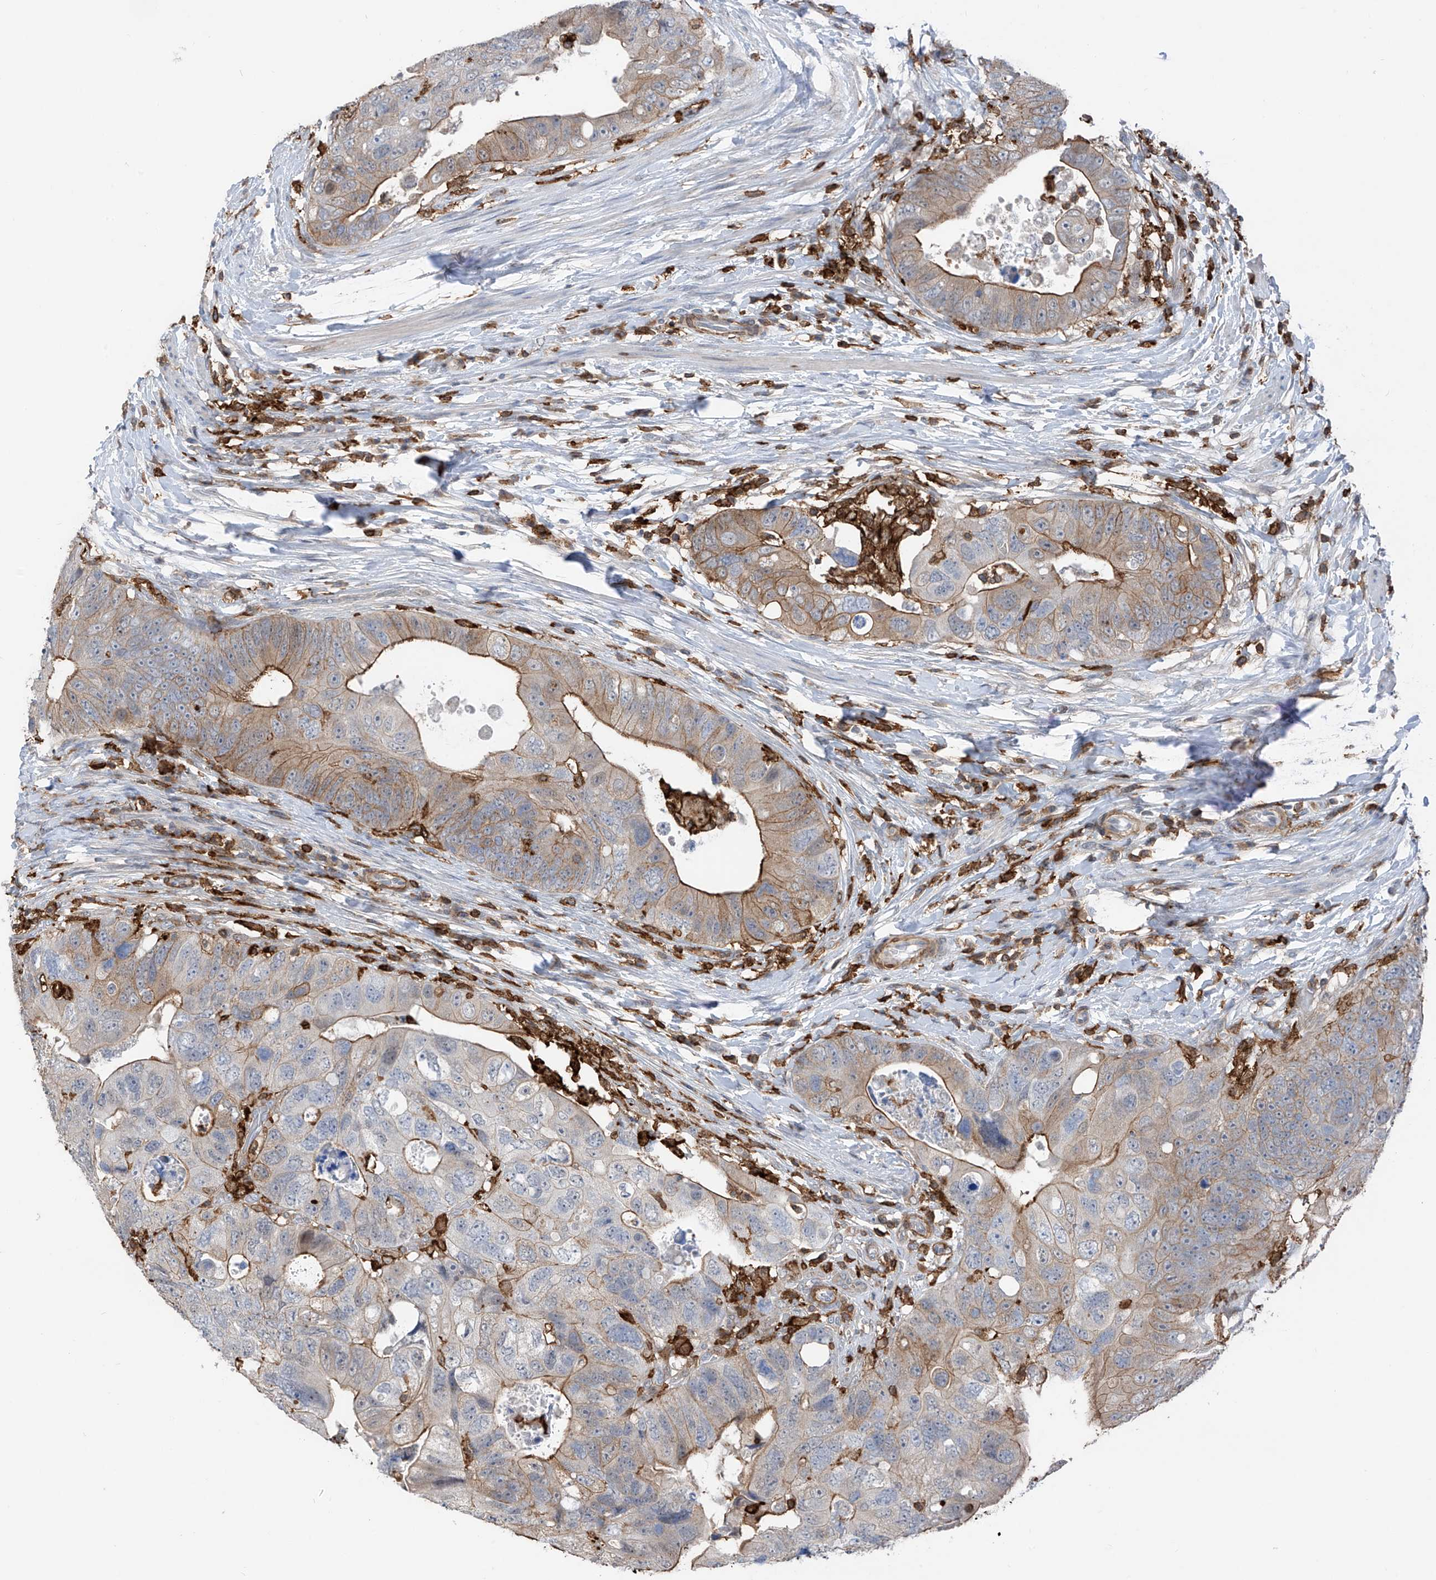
{"staining": {"intensity": "moderate", "quantity": "25%-75%", "location": "cytoplasmic/membranous"}, "tissue": "colorectal cancer", "cell_type": "Tumor cells", "image_type": "cancer", "snomed": [{"axis": "morphology", "description": "Adenocarcinoma, NOS"}, {"axis": "topography", "description": "Rectum"}], "caption": "High-power microscopy captured an immunohistochemistry micrograph of colorectal adenocarcinoma, revealing moderate cytoplasmic/membranous staining in about 25%-75% of tumor cells. The protein of interest is stained brown, and the nuclei are stained in blue (DAB (3,3'-diaminobenzidine) IHC with brightfield microscopy, high magnification).", "gene": "MICAL1", "patient": {"sex": "male", "age": 59}}